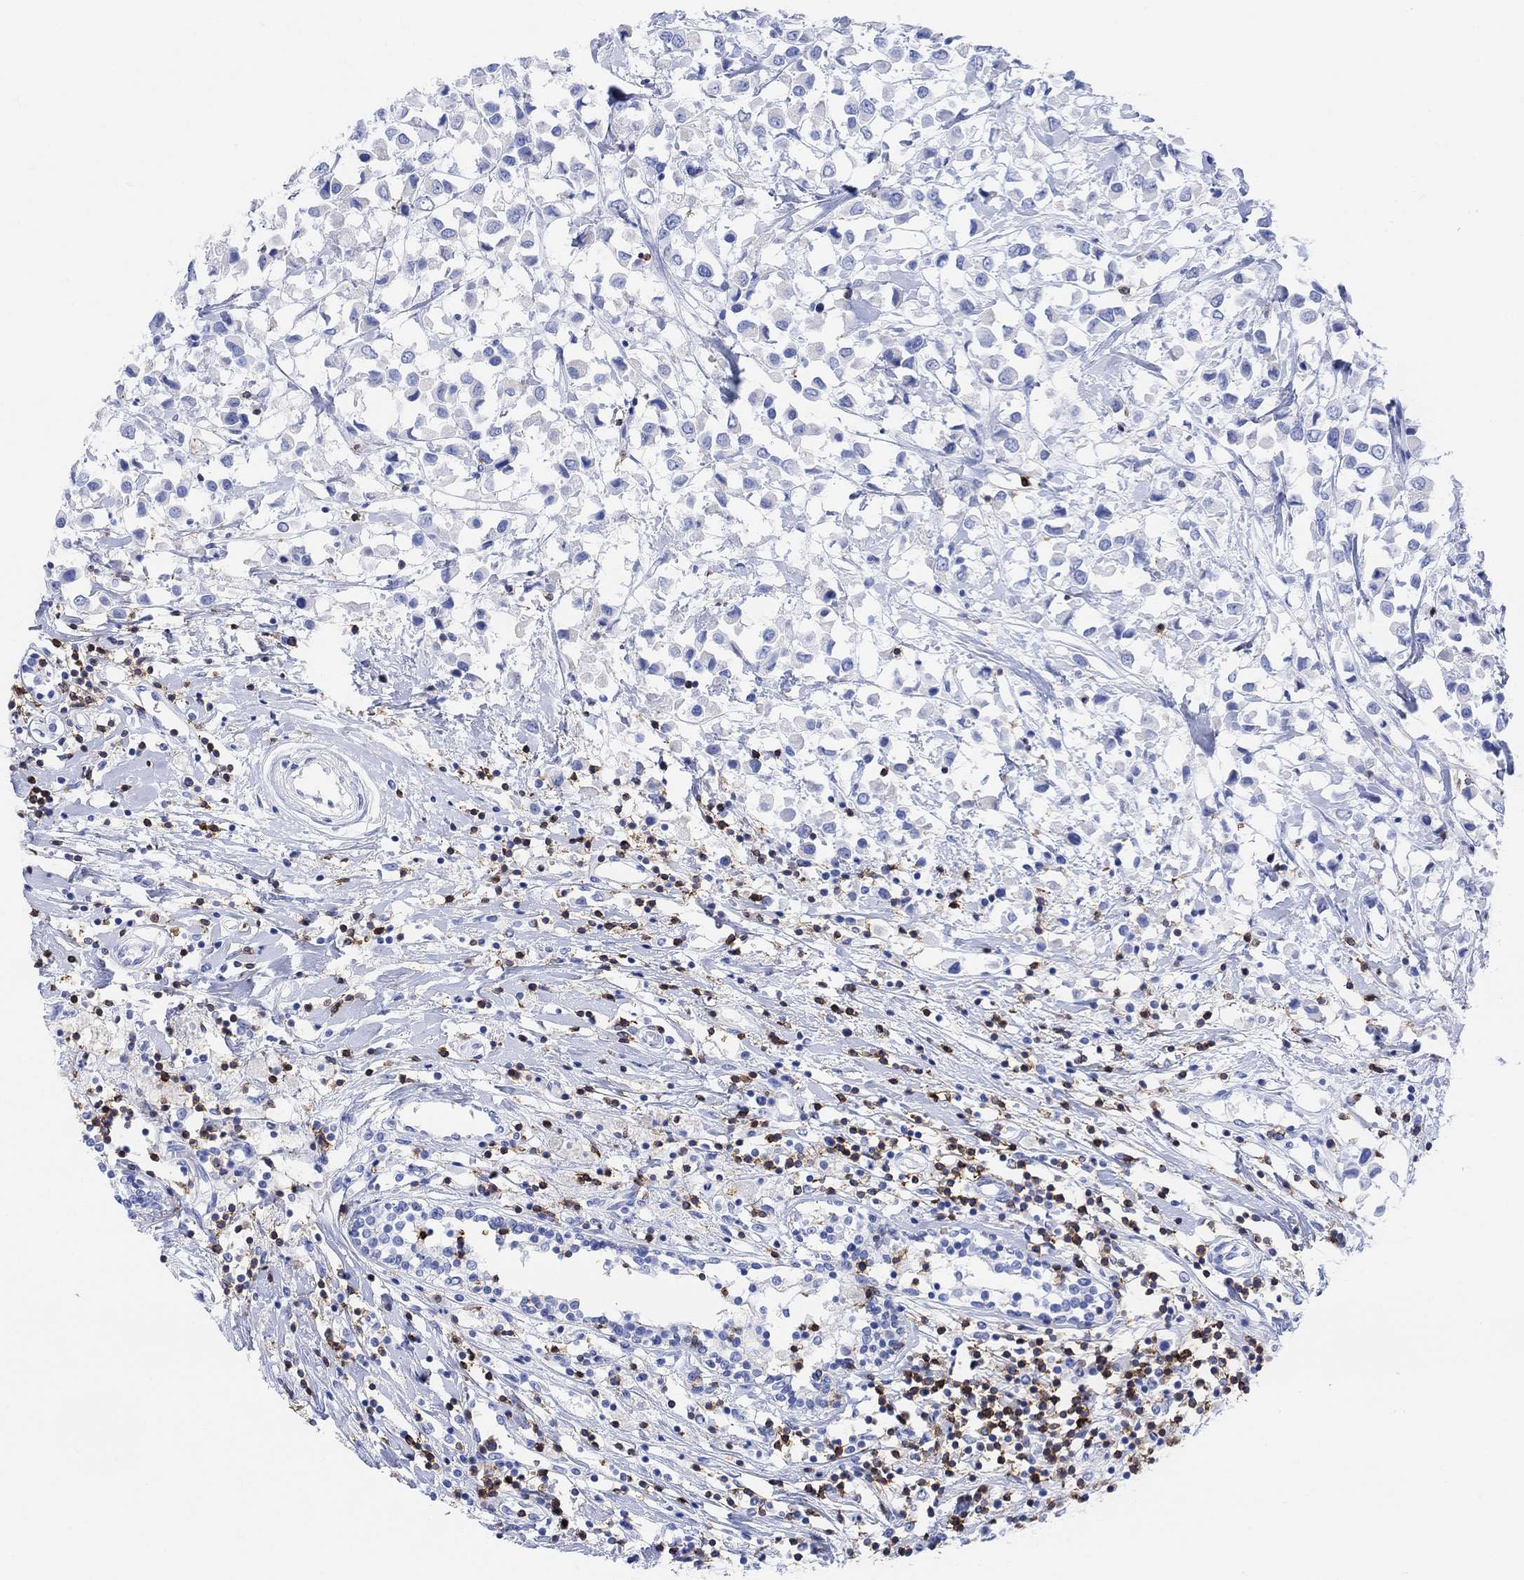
{"staining": {"intensity": "negative", "quantity": "none", "location": "none"}, "tissue": "breast cancer", "cell_type": "Tumor cells", "image_type": "cancer", "snomed": [{"axis": "morphology", "description": "Duct carcinoma"}, {"axis": "topography", "description": "Breast"}], "caption": "Intraductal carcinoma (breast) was stained to show a protein in brown. There is no significant staining in tumor cells. The staining was performed using DAB (3,3'-diaminobenzidine) to visualize the protein expression in brown, while the nuclei were stained in blue with hematoxylin (Magnification: 20x).", "gene": "GPR65", "patient": {"sex": "female", "age": 61}}